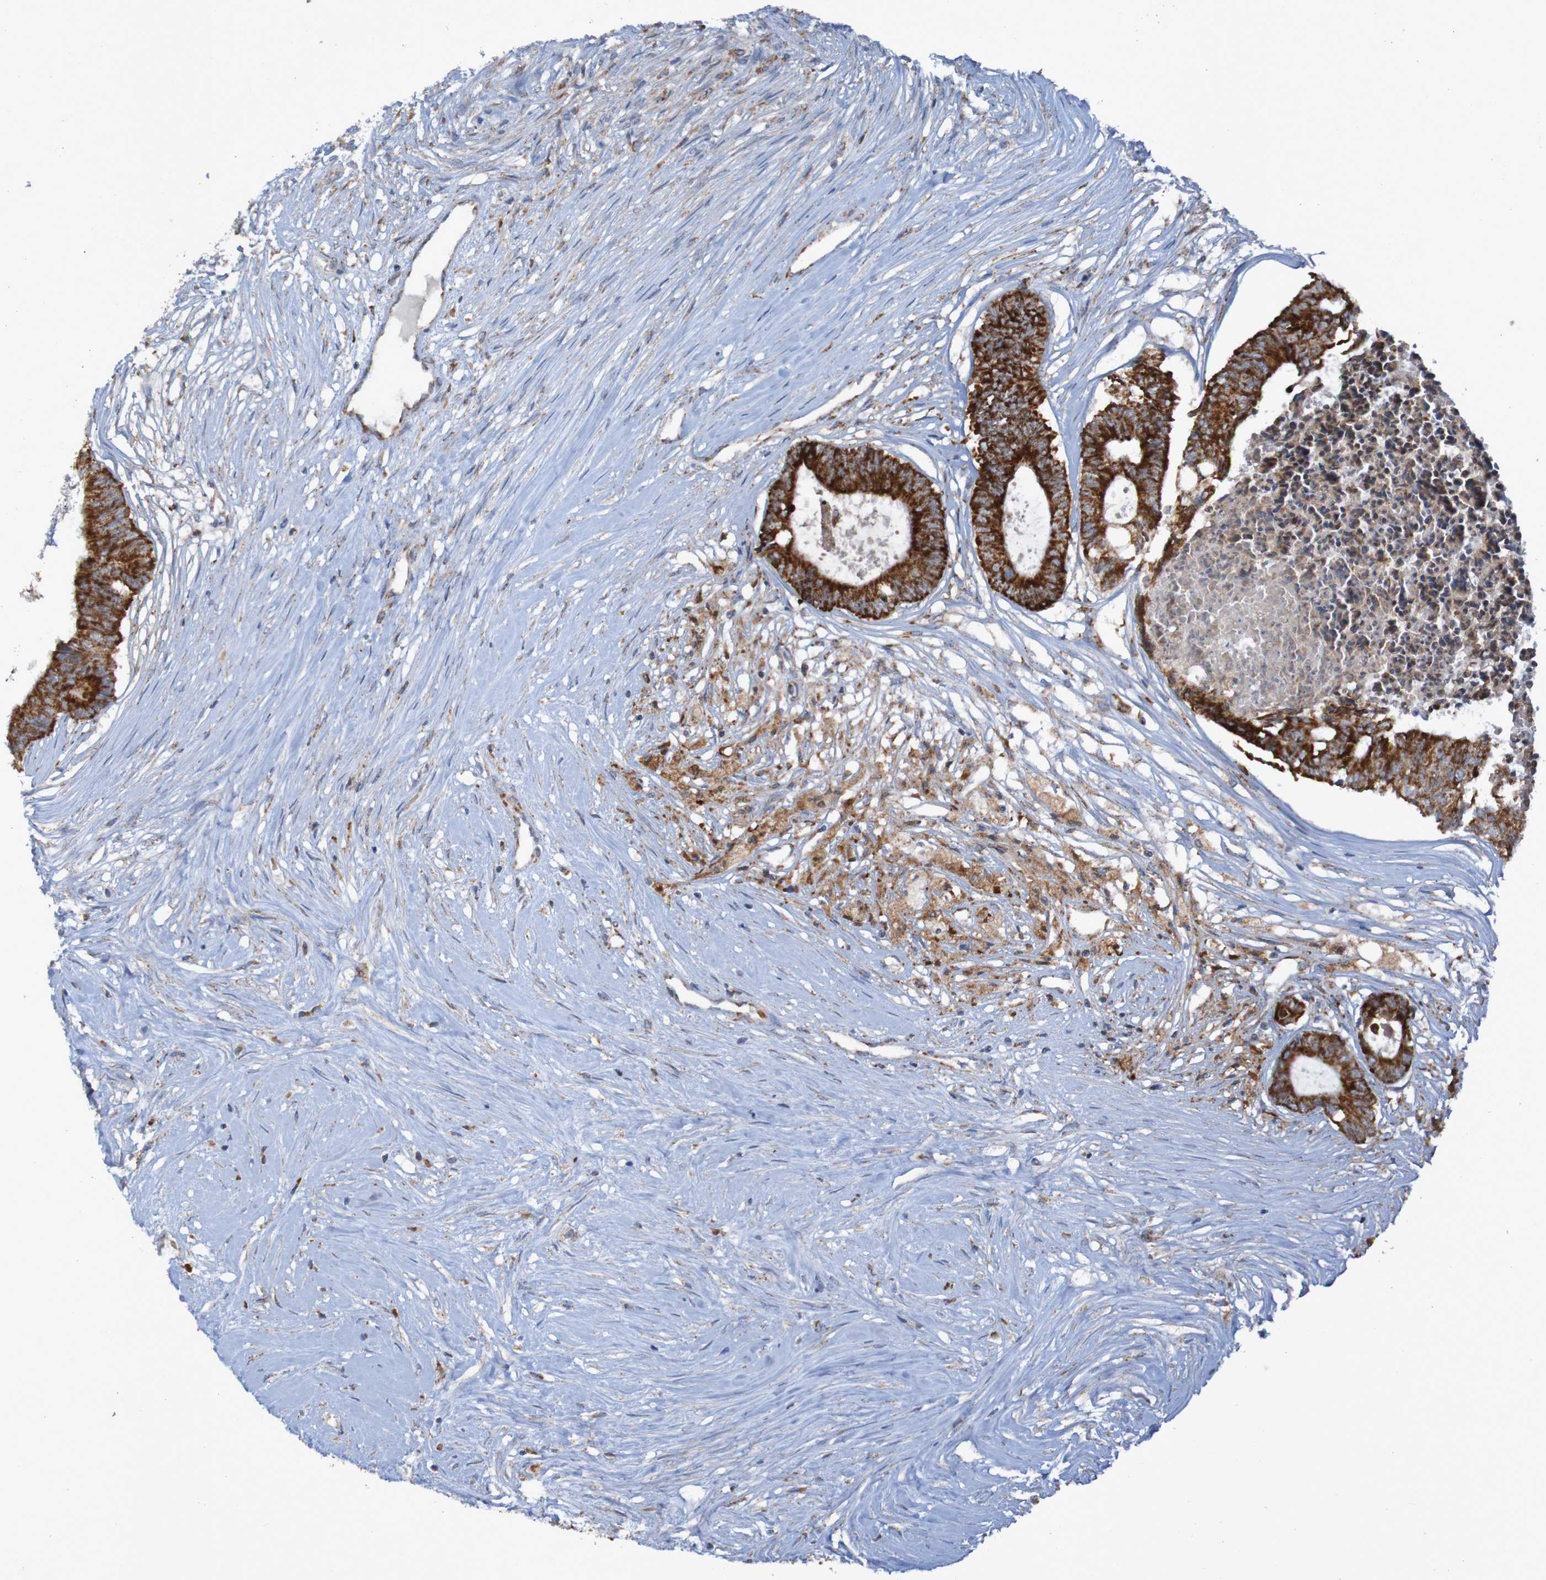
{"staining": {"intensity": "strong", "quantity": ">75%", "location": "cytoplasmic/membranous"}, "tissue": "colorectal cancer", "cell_type": "Tumor cells", "image_type": "cancer", "snomed": [{"axis": "morphology", "description": "Adenocarcinoma, NOS"}, {"axis": "topography", "description": "Rectum"}], "caption": "This image displays immunohistochemistry staining of colorectal adenocarcinoma, with high strong cytoplasmic/membranous staining in approximately >75% of tumor cells.", "gene": "CCDC51", "patient": {"sex": "male", "age": 63}}